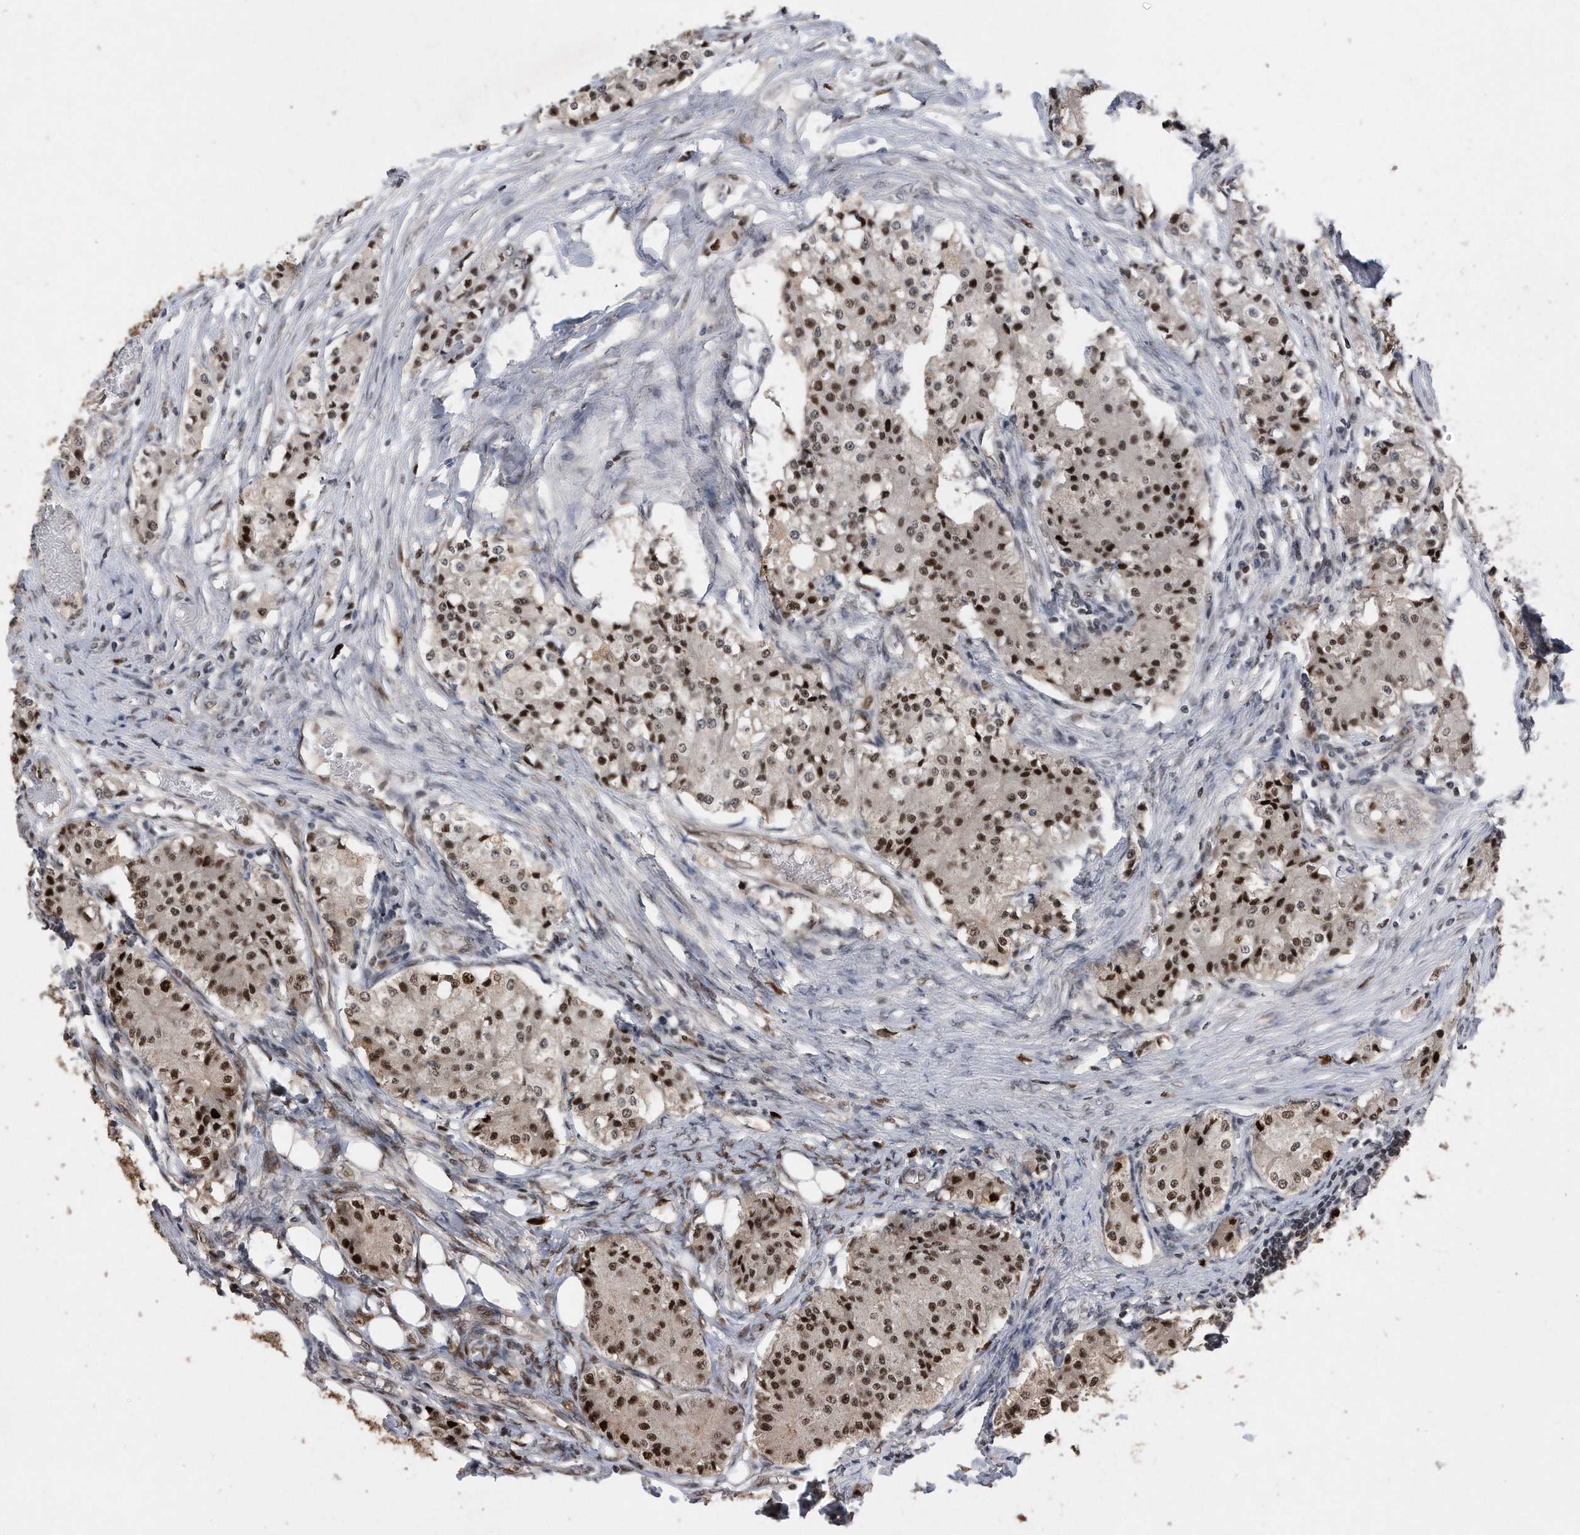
{"staining": {"intensity": "strong", "quantity": "<25%", "location": "nuclear"}, "tissue": "carcinoid", "cell_type": "Tumor cells", "image_type": "cancer", "snomed": [{"axis": "morphology", "description": "Carcinoid, malignant, NOS"}, {"axis": "topography", "description": "Colon"}], "caption": "The histopathology image demonstrates a brown stain indicating the presence of a protein in the nuclear of tumor cells in carcinoid (malignant). (Stains: DAB in brown, nuclei in blue, Microscopy: brightfield microscopy at high magnification).", "gene": "PCNA", "patient": {"sex": "female", "age": 52}}